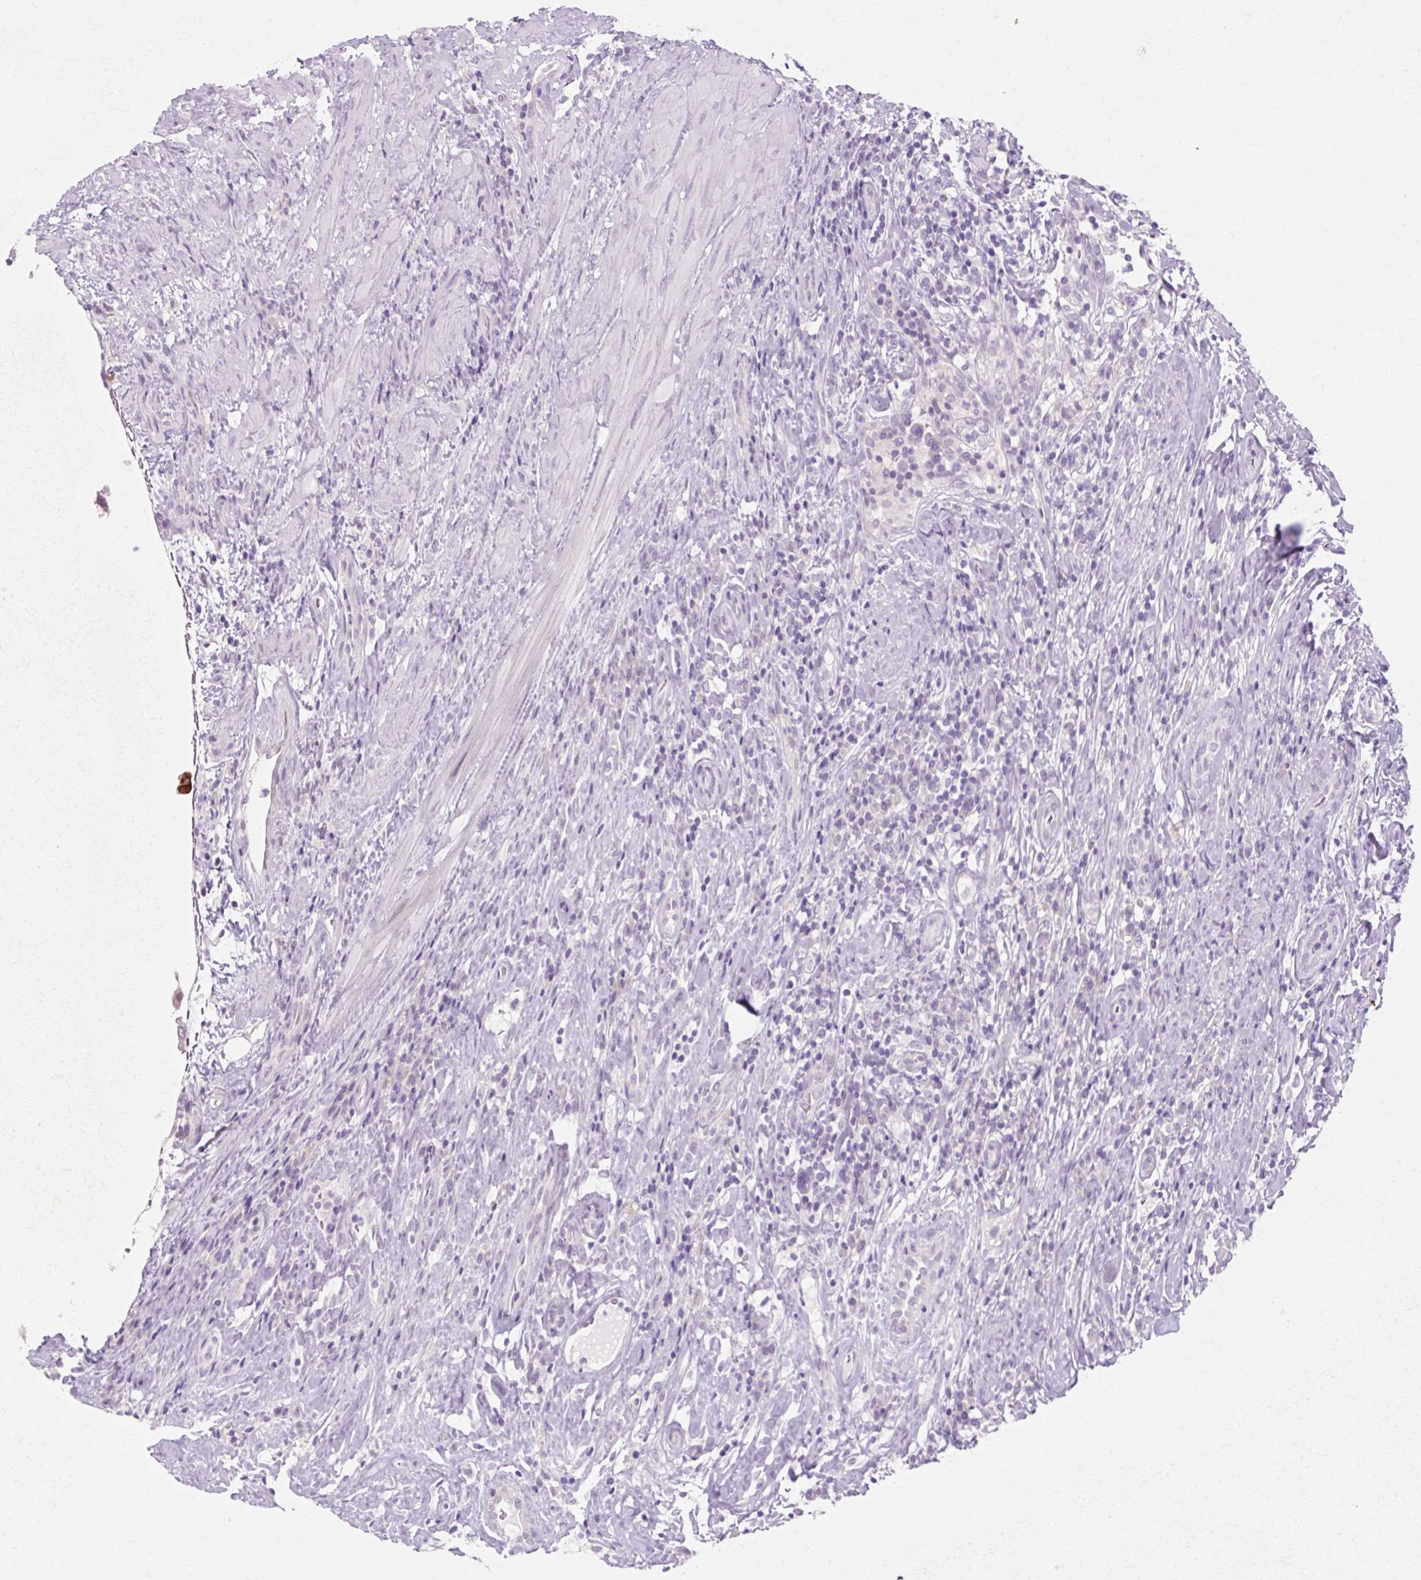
{"staining": {"intensity": "negative", "quantity": "none", "location": "none"}, "tissue": "testis cancer", "cell_type": "Tumor cells", "image_type": "cancer", "snomed": [{"axis": "morphology", "description": "Seminoma, NOS"}, {"axis": "morphology", "description": "Carcinoma, Embryonal, NOS"}, {"axis": "topography", "description": "Testis"}], "caption": "Immunohistochemistry (IHC) of human testis seminoma displays no expression in tumor cells.", "gene": "IRX2", "patient": {"sex": "male", "age": 43}}